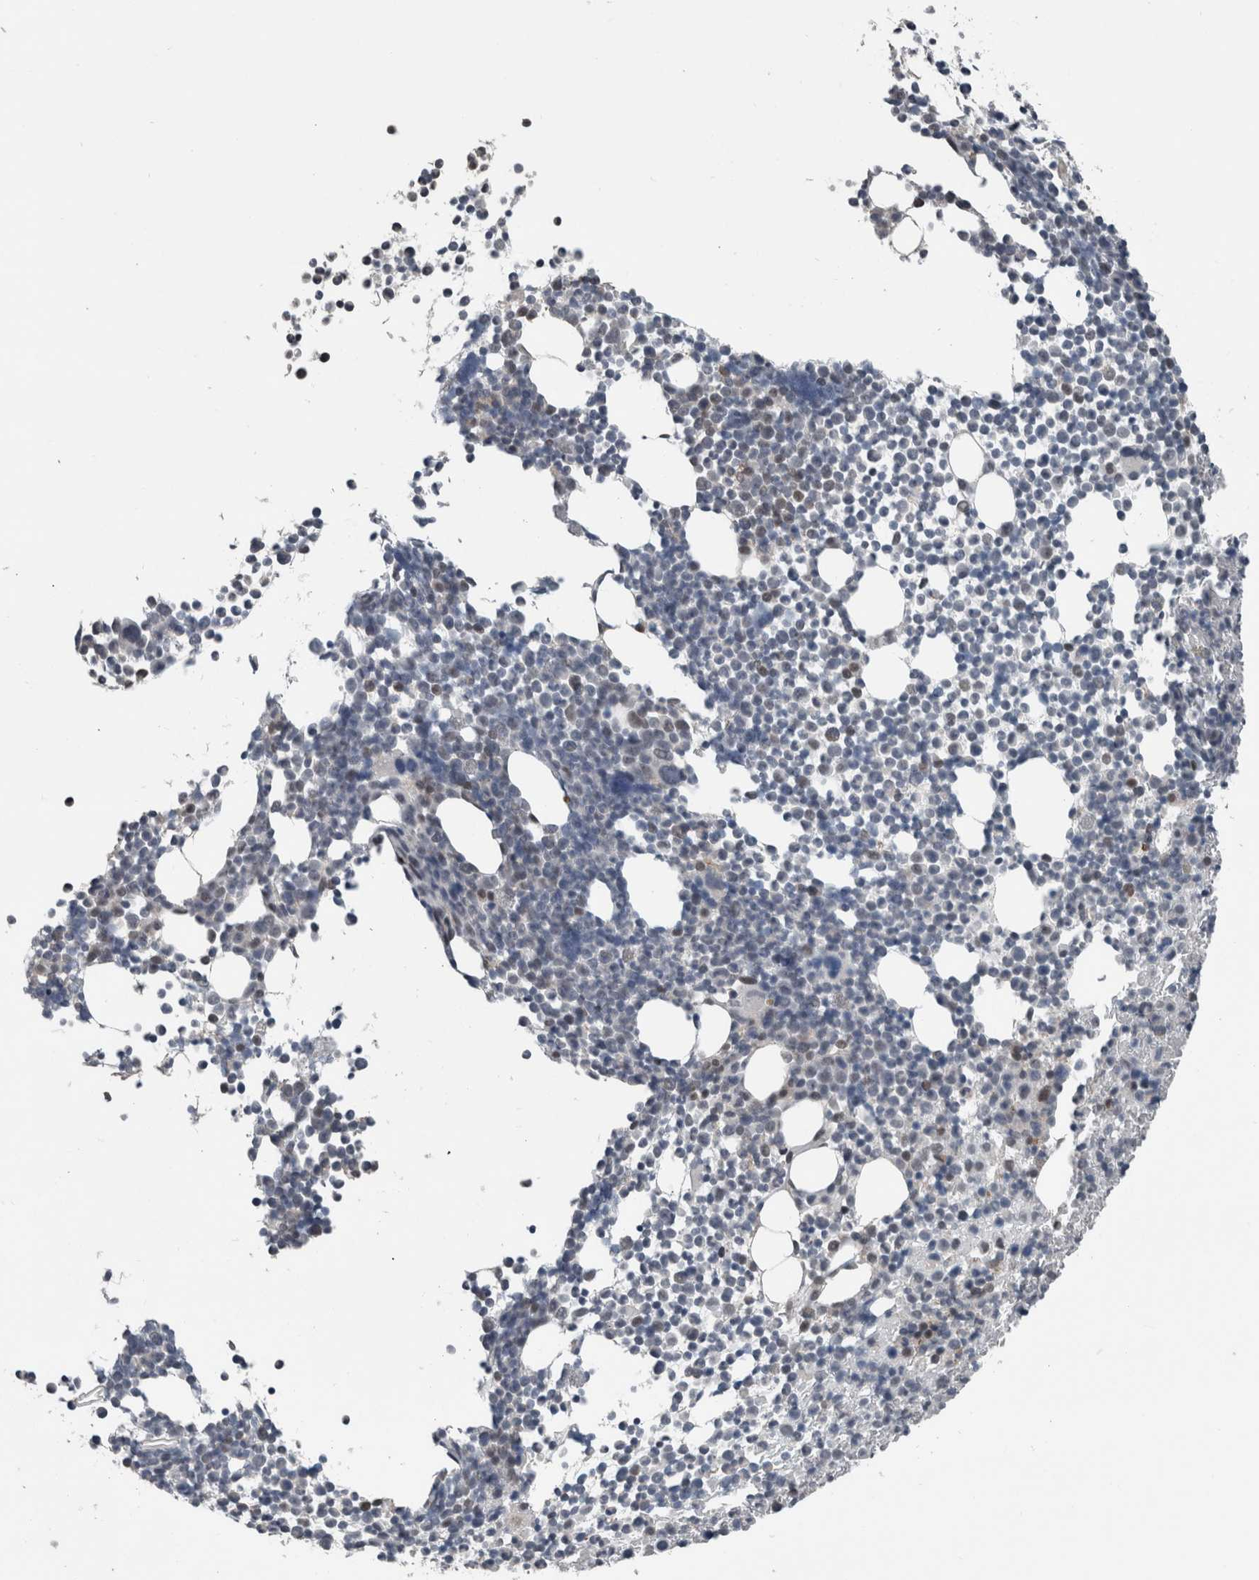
{"staining": {"intensity": "weak", "quantity": "25%-75%", "location": "cytoplasmic/membranous"}, "tissue": "bone marrow", "cell_type": "Hematopoietic cells", "image_type": "normal", "snomed": [{"axis": "morphology", "description": "Normal tissue, NOS"}, {"axis": "morphology", "description": "Inflammation, NOS"}, {"axis": "topography", "description": "Bone marrow"}], "caption": "Immunohistochemical staining of normal bone marrow demonstrates 25%-75% levels of weak cytoplasmic/membranous protein positivity in approximately 25%-75% of hematopoietic cells.", "gene": "ZBTB21", "patient": {"sex": "male", "age": 34}}